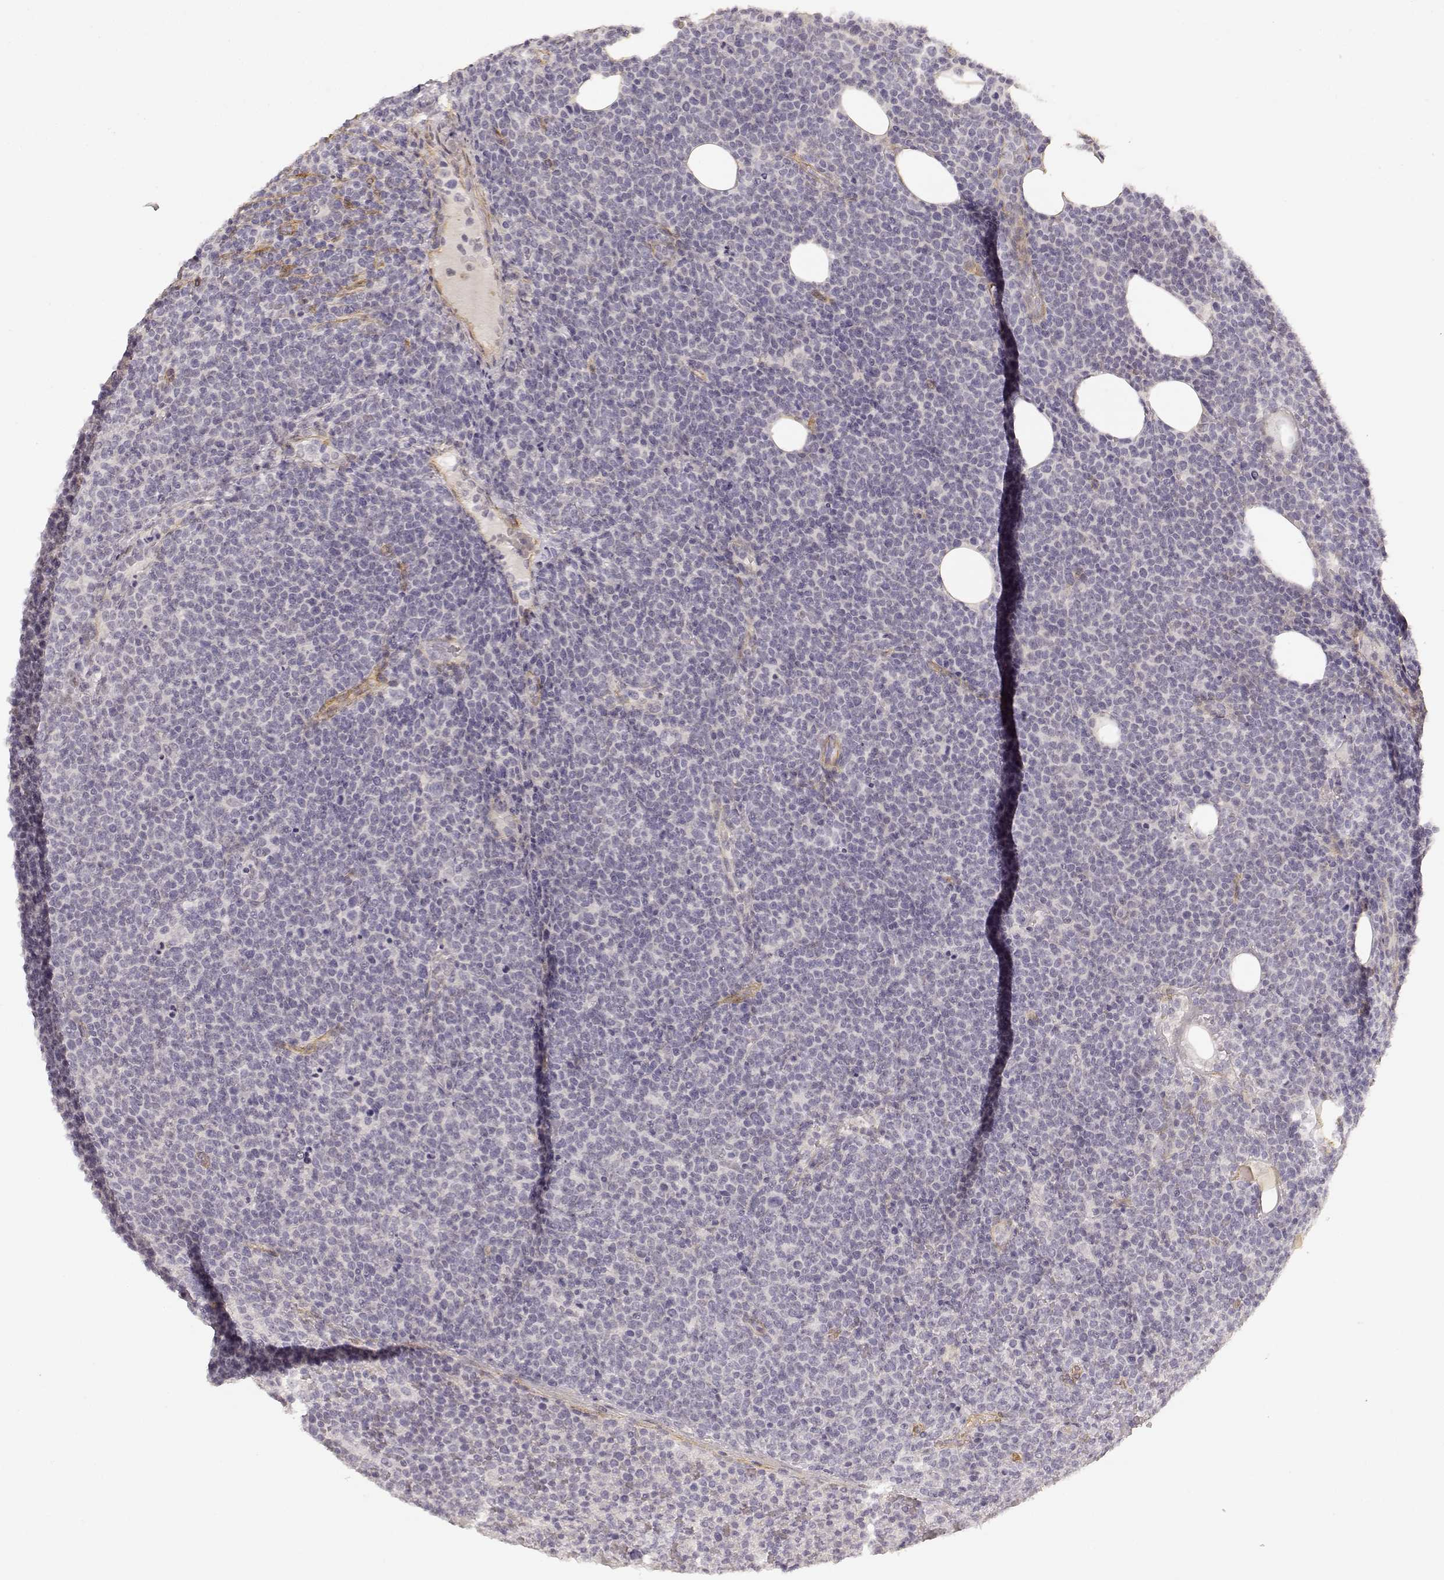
{"staining": {"intensity": "negative", "quantity": "none", "location": "none"}, "tissue": "lymphoma", "cell_type": "Tumor cells", "image_type": "cancer", "snomed": [{"axis": "morphology", "description": "Malignant lymphoma, non-Hodgkin's type, High grade"}, {"axis": "topography", "description": "Lymph node"}], "caption": "High magnification brightfield microscopy of high-grade malignant lymphoma, non-Hodgkin's type stained with DAB (brown) and counterstained with hematoxylin (blue): tumor cells show no significant expression. (Brightfield microscopy of DAB immunohistochemistry (IHC) at high magnification).", "gene": "LAMA4", "patient": {"sex": "male", "age": 61}}